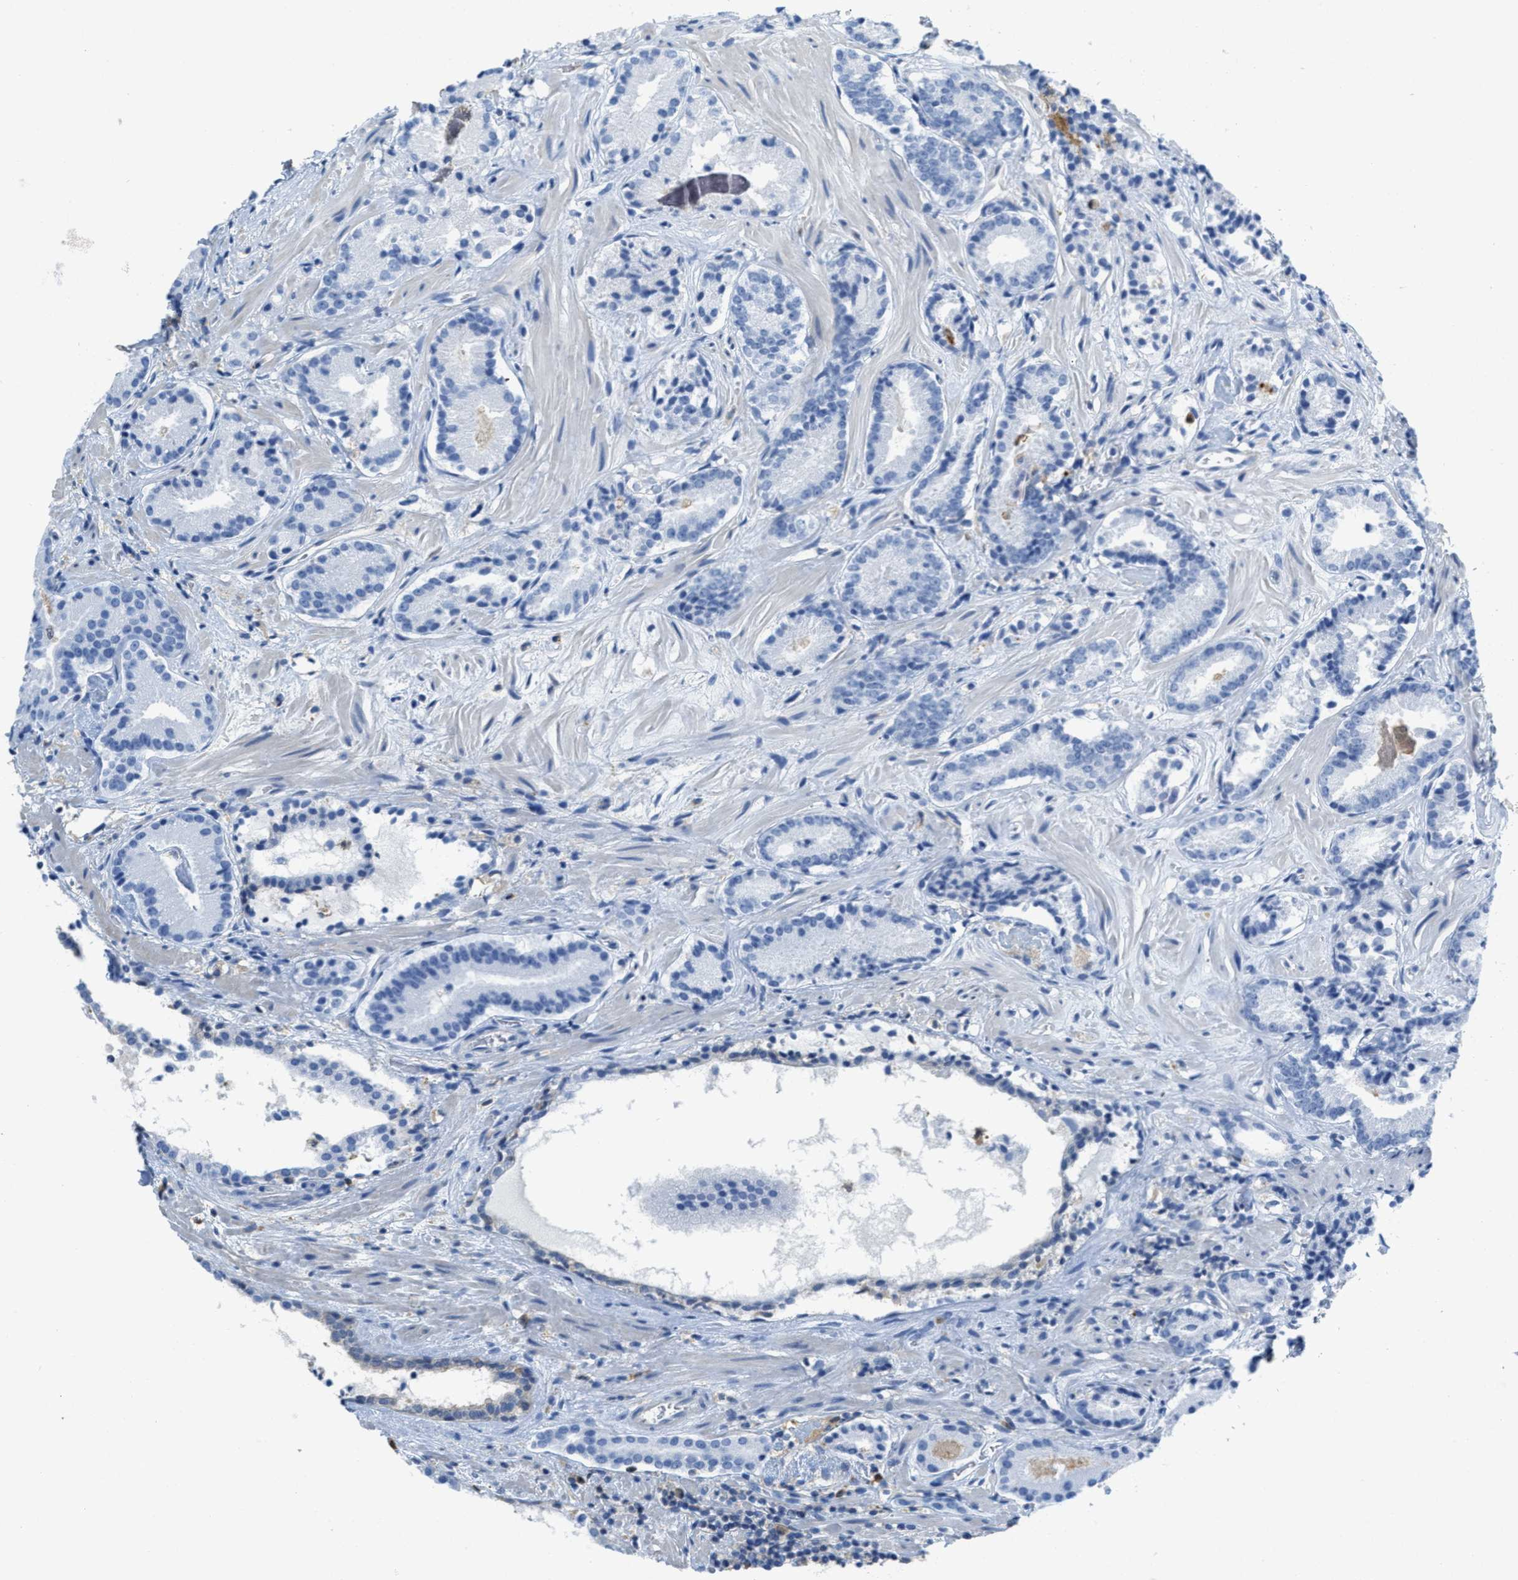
{"staining": {"intensity": "negative", "quantity": "none", "location": "none"}, "tissue": "prostate cancer", "cell_type": "Tumor cells", "image_type": "cancer", "snomed": [{"axis": "morphology", "description": "Adenocarcinoma, Low grade"}, {"axis": "topography", "description": "Prostate"}], "caption": "Adenocarcinoma (low-grade) (prostate) stained for a protein using immunohistochemistry (IHC) displays no positivity tumor cells.", "gene": "SERPINB1", "patient": {"sex": "male", "age": 51}}